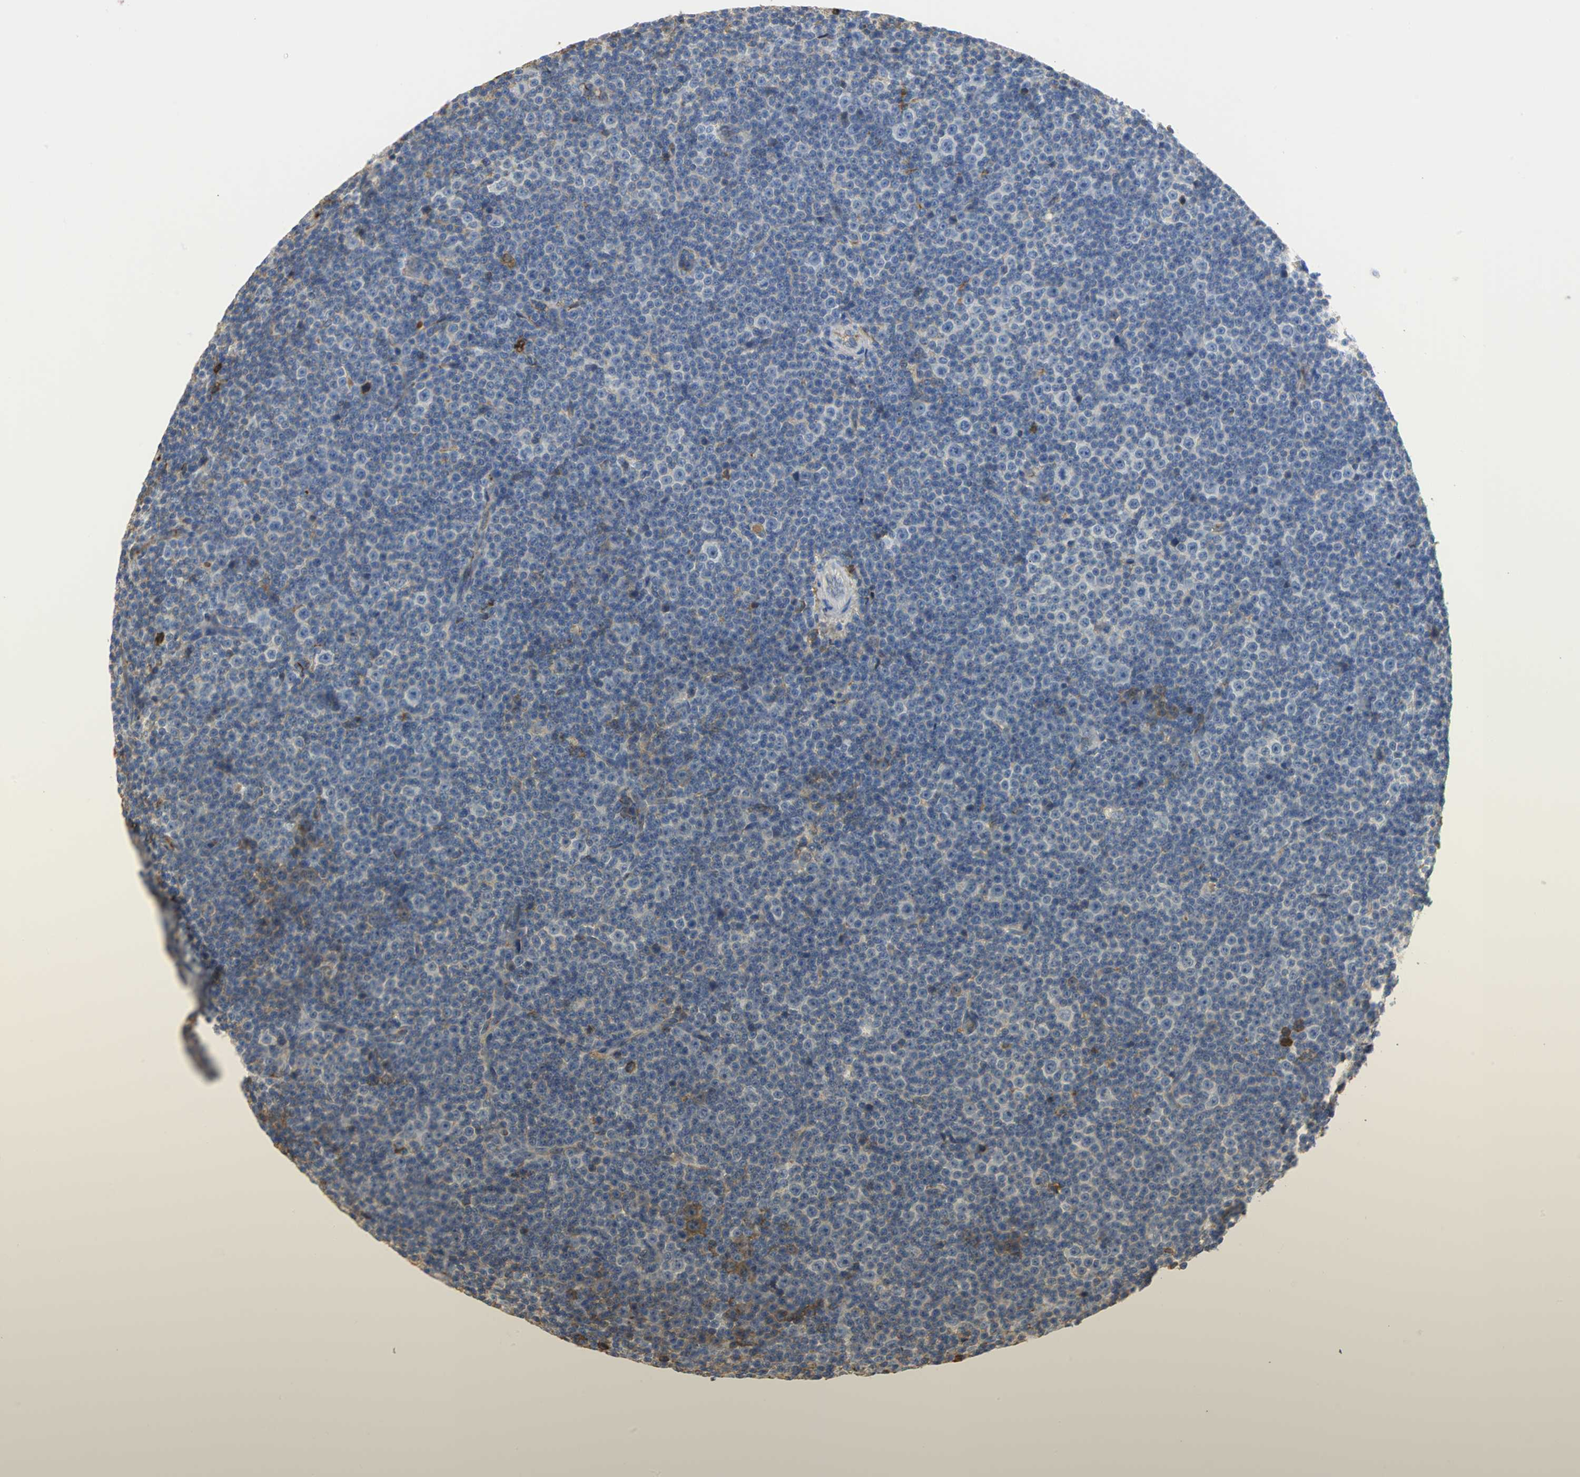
{"staining": {"intensity": "negative", "quantity": "none", "location": "none"}, "tissue": "lymphoma", "cell_type": "Tumor cells", "image_type": "cancer", "snomed": [{"axis": "morphology", "description": "Malignant lymphoma, non-Hodgkin's type, Low grade"}, {"axis": "topography", "description": "Lymph node"}], "caption": "This is a micrograph of immunohistochemistry staining of lymphoma, which shows no staining in tumor cells.", "gene": "GYG2", "patient": {"sex": "female", "age": 67}}